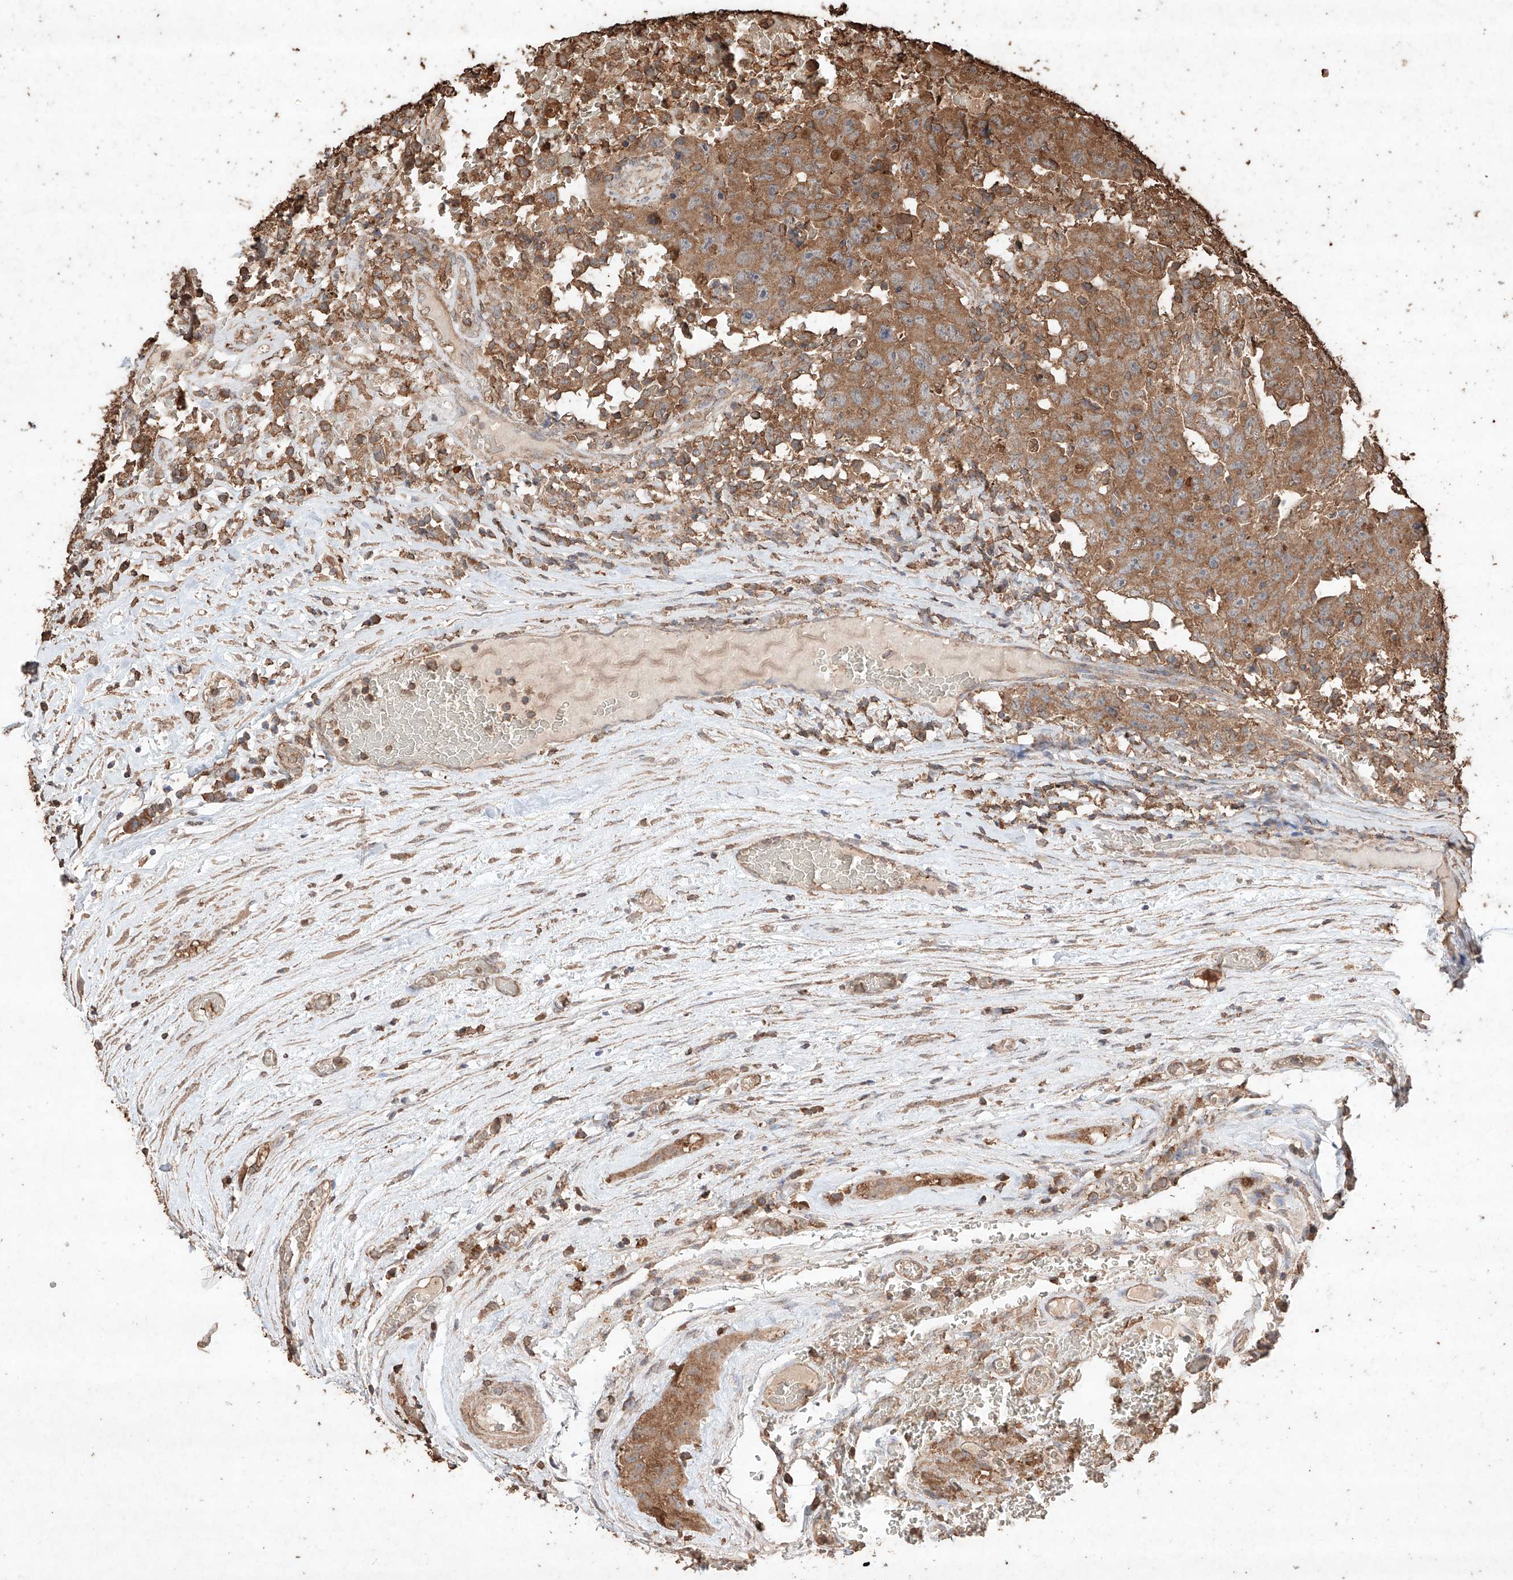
{"staining": {"intensity": "moderate", "quantity": ">75%", "location": "cytoplasmic/membranous"}, "tissue": "testis cancer", "cell_type": "Tumor cells", "image_type": "cancer", "snomed": [{"axis": "morphology", "description": "Carcinoma, Embryonal, NOS"}, {"axis": "topography", "description": "Testis"}], "caption": "This micrograph demonstrates immunohistochemistry staining of testis cancer (embryonal carcinoma), with medium moderate cytoplasmic/membranous staining in about >75% of tumor cells.", "gene": "M6PR", "patient": {"sex": "male", "age": 26}}